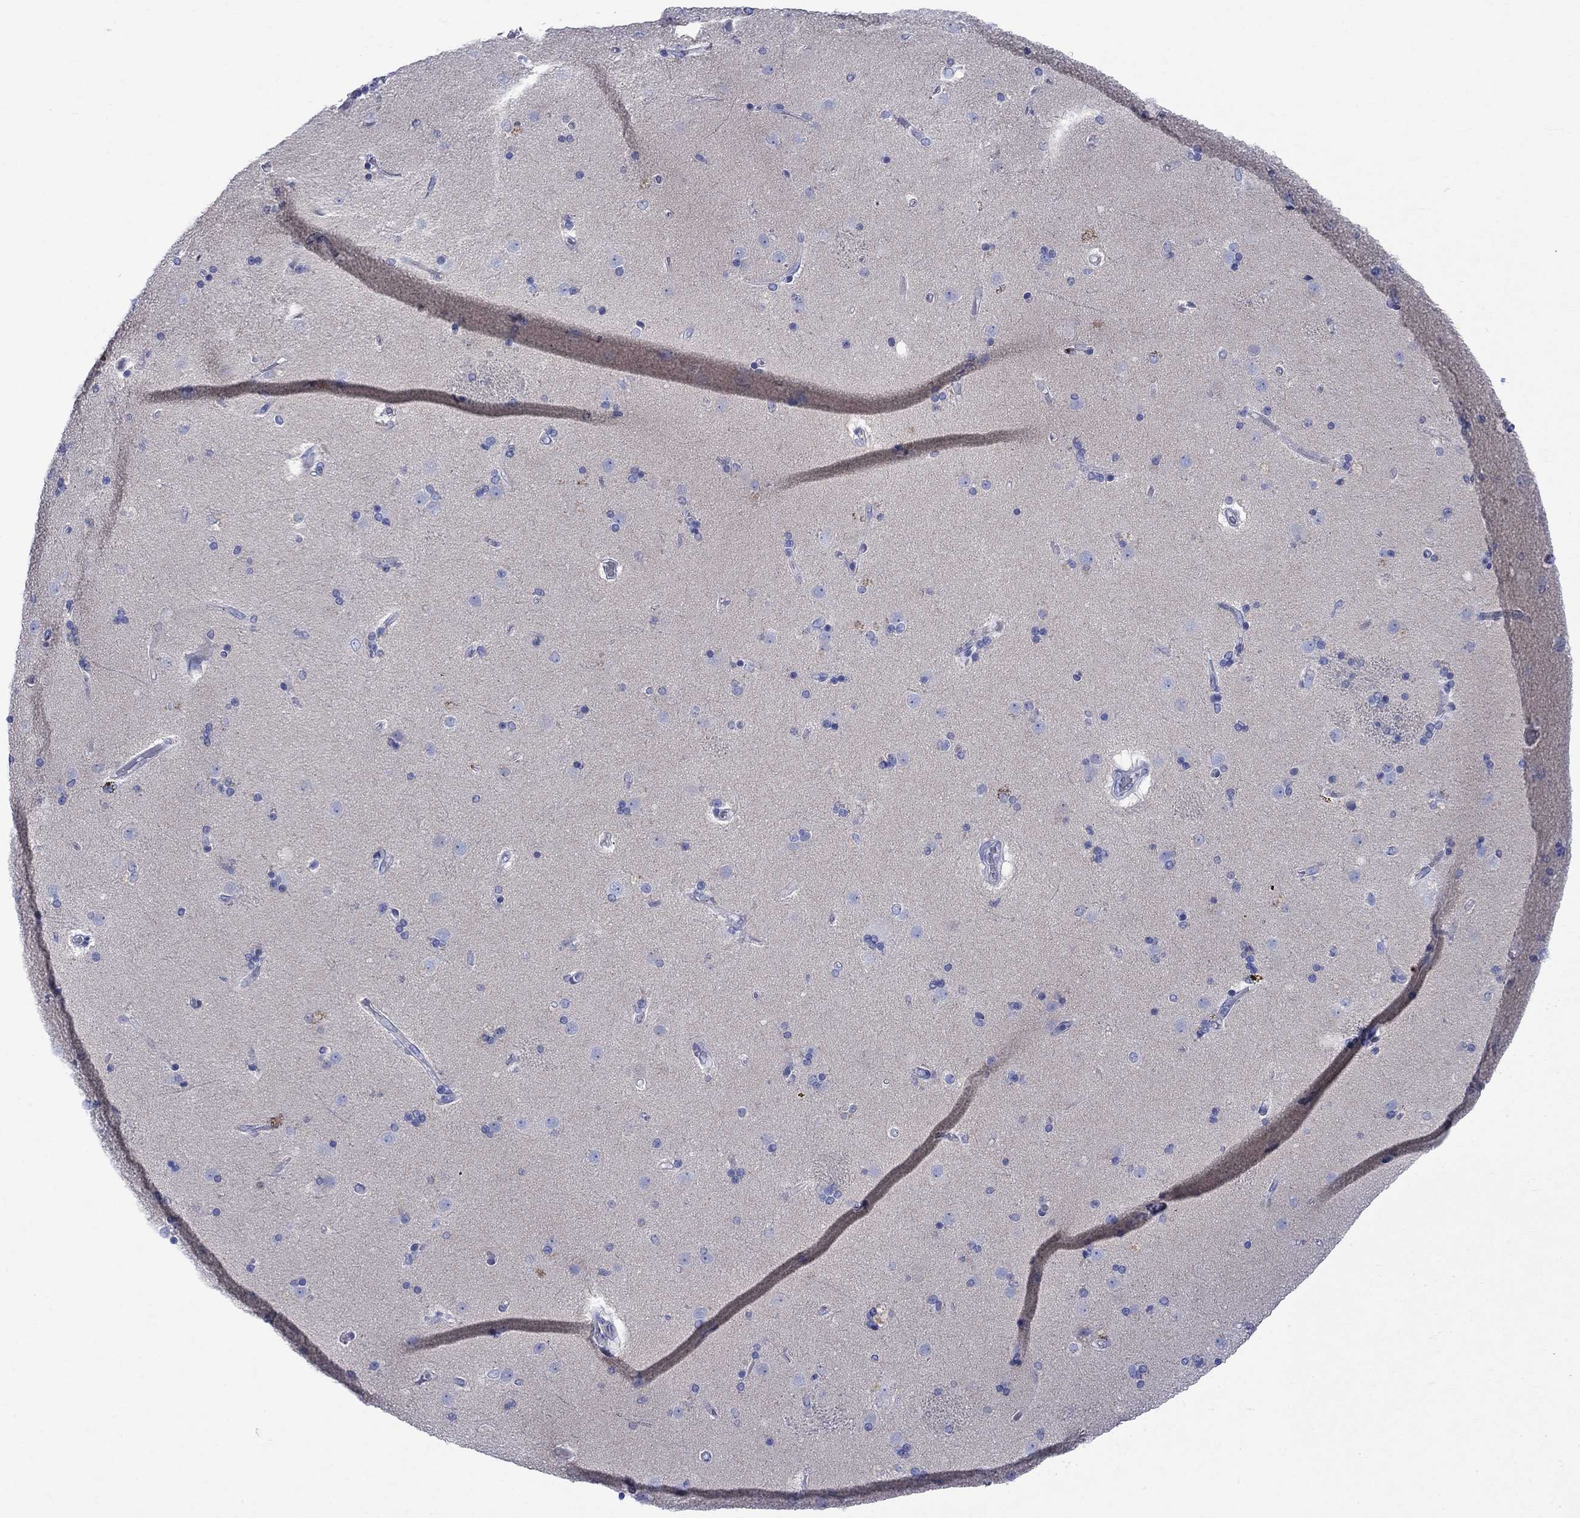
{"staining": {"intensity": "negative", "quantity": "none", "location": "none"}, "tissue": "caudate", "cell_type": "Glial cells", "image_type": "normal", "snomed": [{"axis": "morphology", "description": "Normal tissue, NOS"}, {"axis": "topography", "description": "Lateral ventricle wall"}], "caption": "The immunohistochemistry image has no significant expression in glial cells of caudate.", "gene": "SULT2B1", "patient": {"sex": "female", "age": 71}}